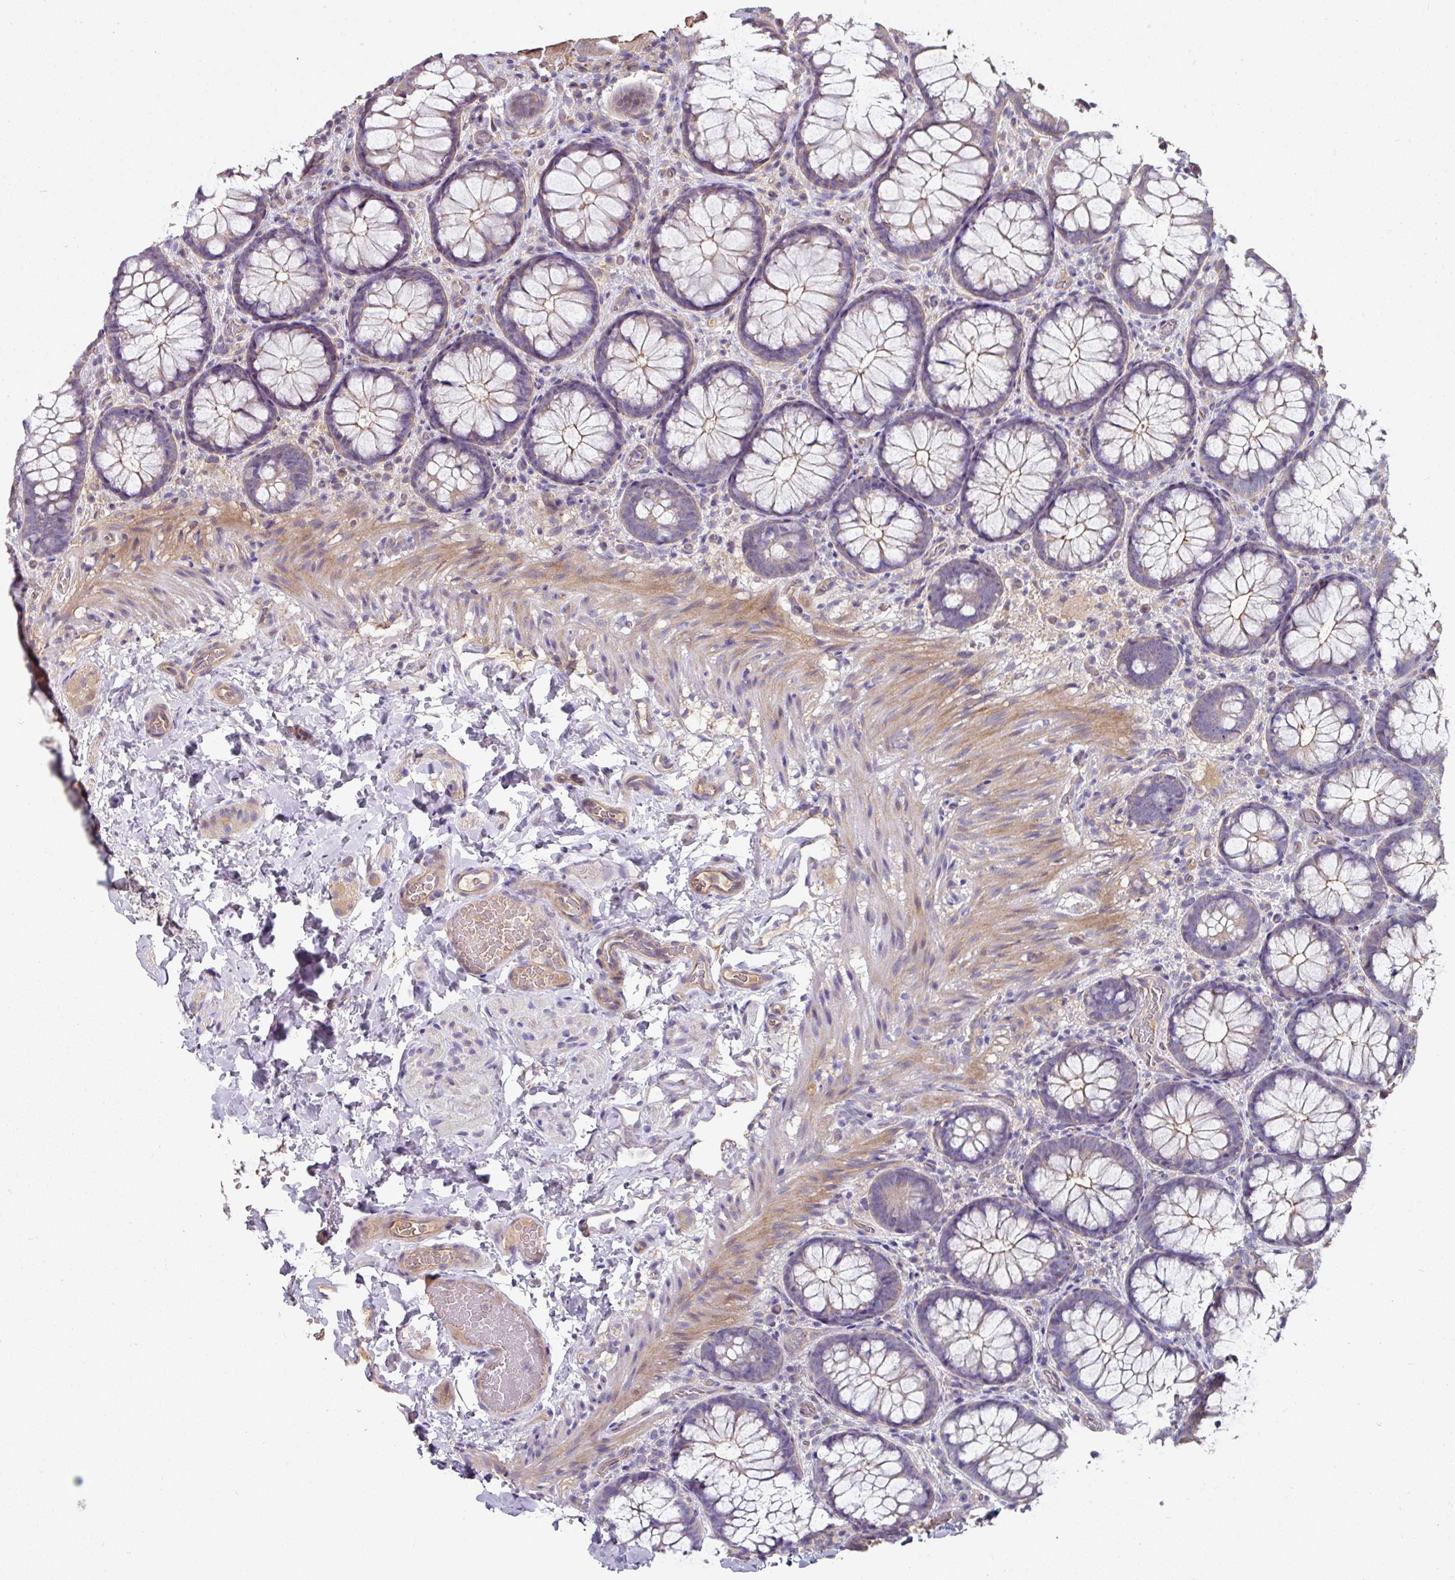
{"staining": {"intensity": "weak", "quantity": ">75%", "location": "cytoplasmic/membranous"}, "tissue": "colon", "cell_type": "Endothelial cells", "image_type": "normal", "snomed": [{"axis": "morphology", "description": "Normal tissue, NOS"}, {"axis": "topography", "description": "Colon"}], "caption": "High-magnification brightfield microscopy of normal colon stained with DAB (brown) and counterstained with hematoxylin (blue). endothelial cells exhibit weak cytoplasmic/membranous positivity is appreciated in approximately>75% of cells. (brown staining indicates protein expression, while blue staining denotes nuclei).", "gene": "C4orf48", "patient": {"sex": "male", "age": 46}}